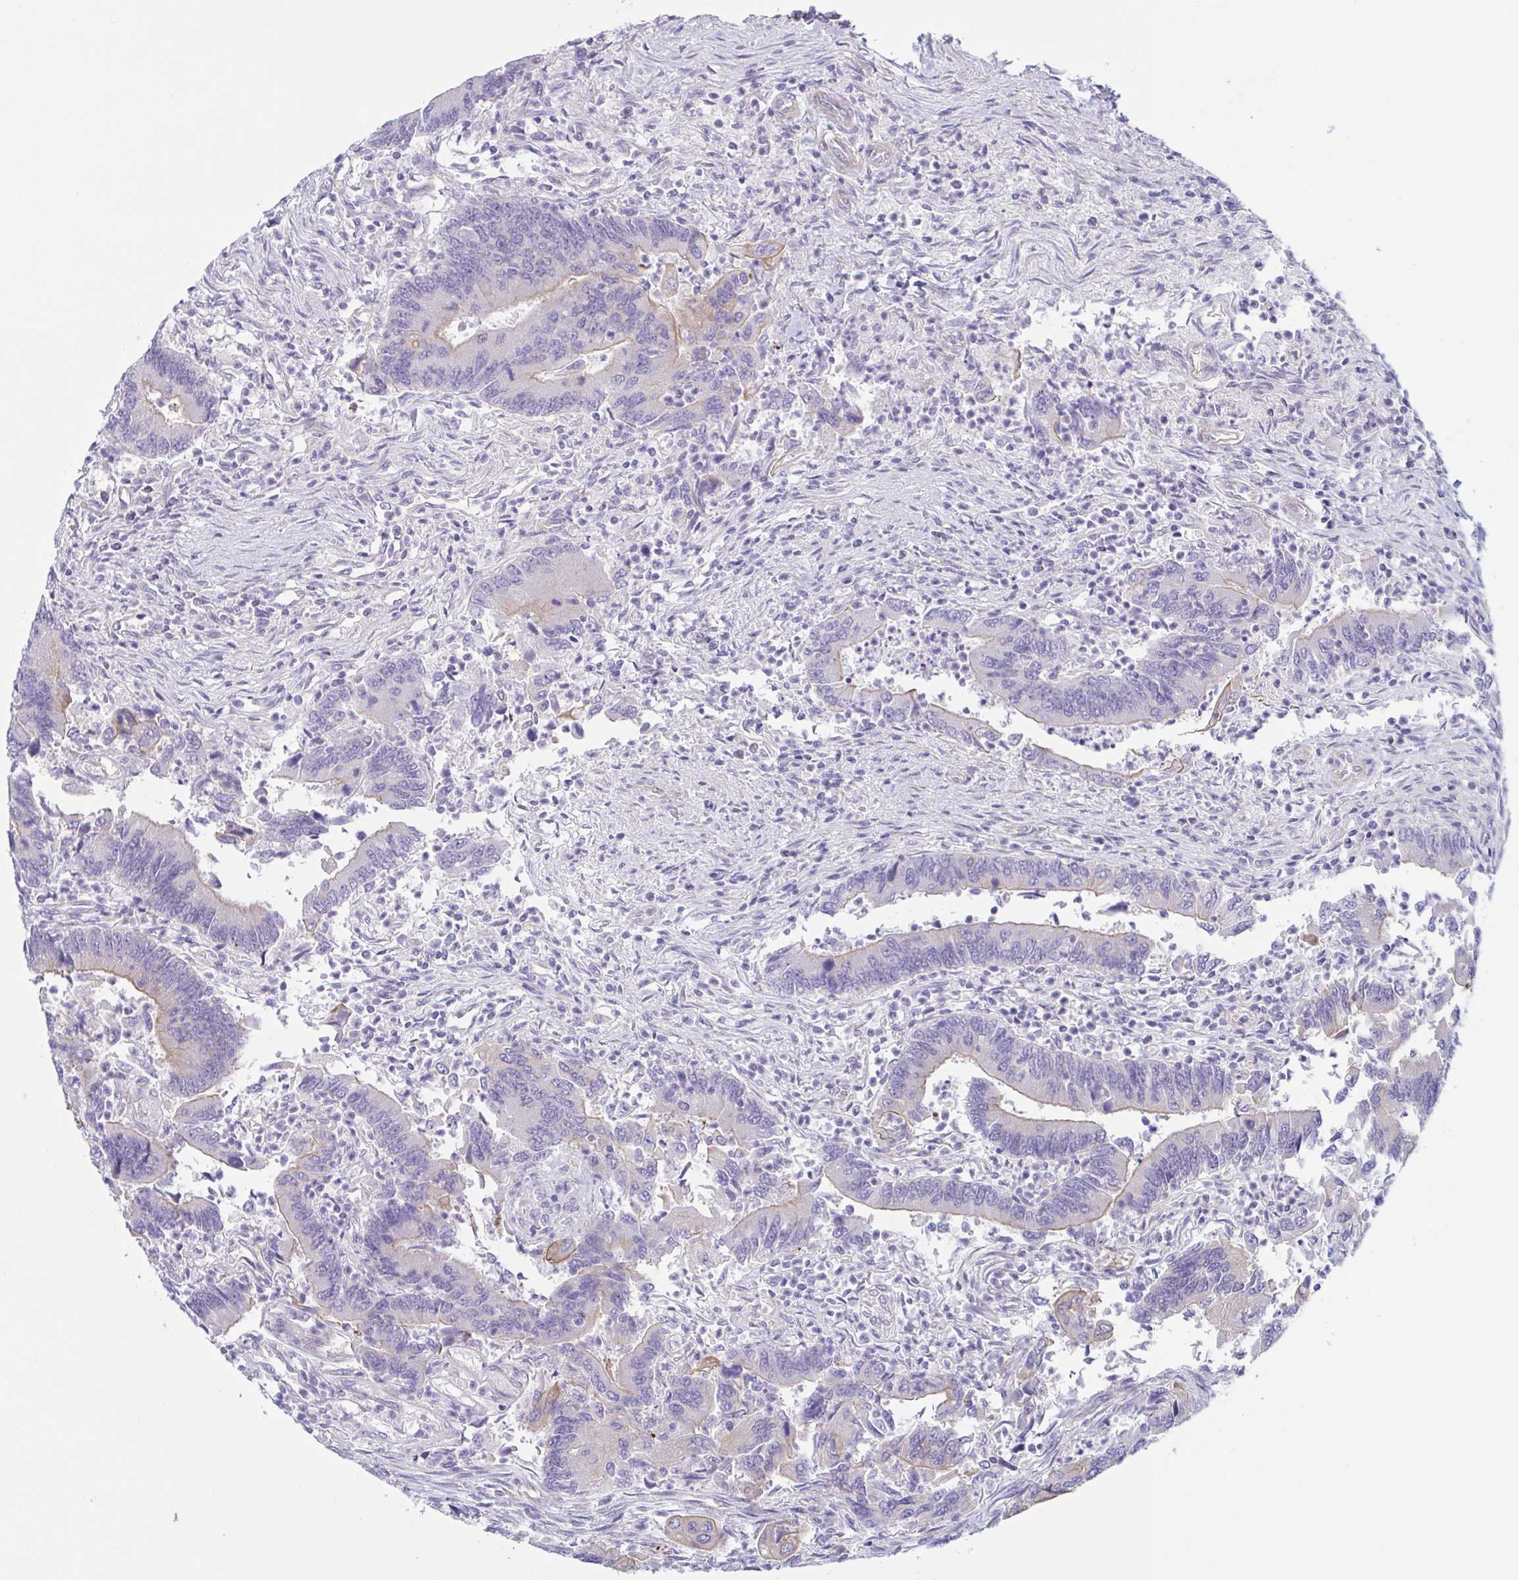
{"staining": {"intensity": "weak", "quantity": "<25%", "location": "cytoplasmic/membranous"}, "tissue": "colorectal cancer", "cell_type": "Tumor cells", "image_type": "cancer", "snomed": [{"axis": "morphology", "description": "Adenocarcinoma, NOS"}, {"axis": "topography", "description": "Colon"}], "caption": "Tumor cells are negative for brown protein staining in colorectal adenocarcinoma. (IHC, brightfield microscopy, high magnification).", "gene": "TNNI2", "patient": {"sex": "female", "age": 67}}